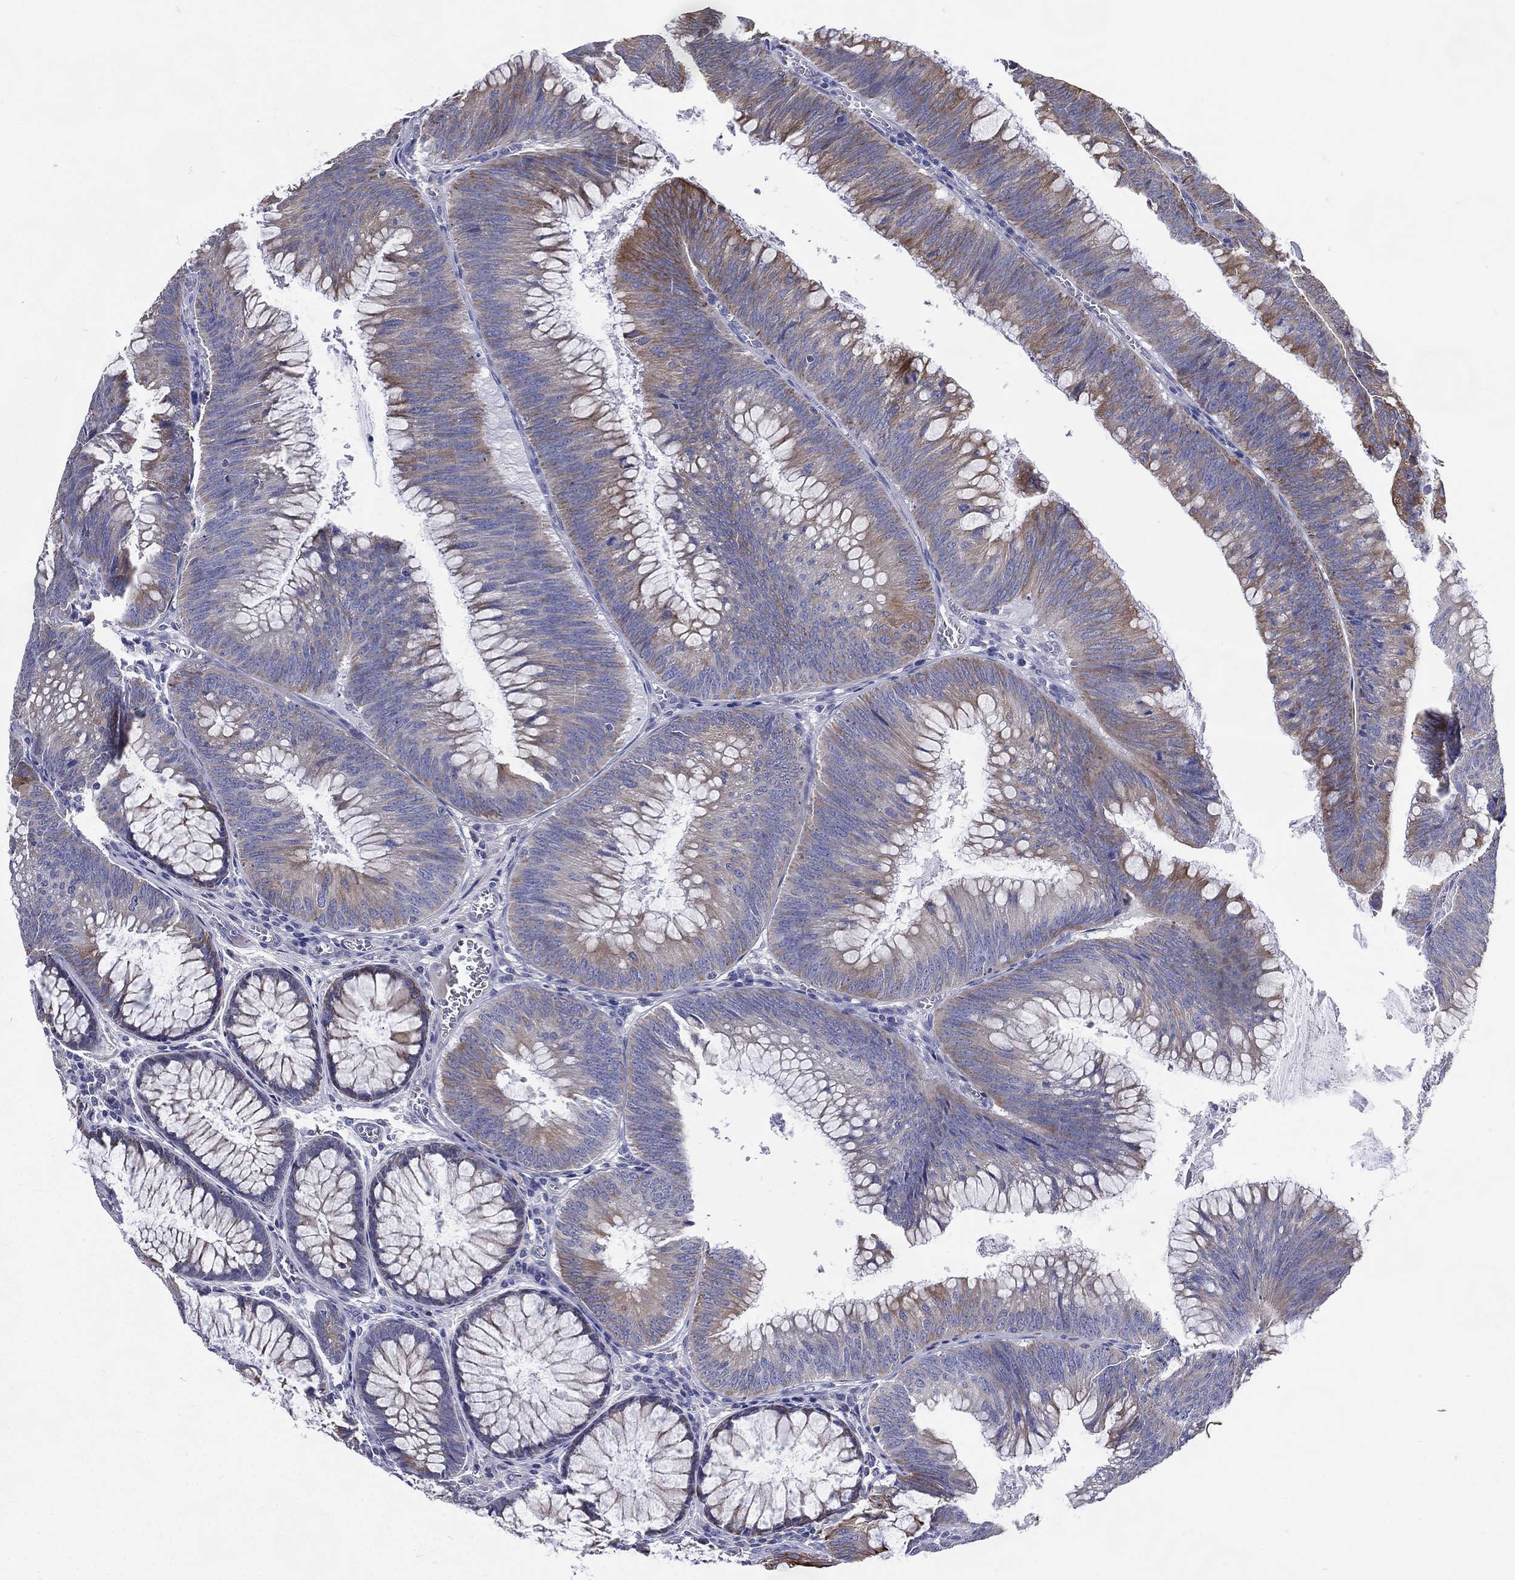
{"staining": {"intensity": "strong", "quantity": "<25%", "location": "cytoplasmic/membranous"}, "tissue": "colorectal cancer", "cell_type": "Tumor cells", "image_type": "cancer", "snomed": [{"axis": "morphology", "description": "Adenocarcinoma, NOS"}, {"axis": "topography", "description": "Rectum"}], "caption": "The histopathology image exhibits immunohistochemical staining of adenocarcinoma (colorectal). There is strong cytoplasmic/membranous staining is appreciated in about <25% of tumor cells. (brown staining indicates protein expression, while blue staining denotes nuclei).", "gene": "PWWP3A", "patient": {"sex": "female", "age": 72}}